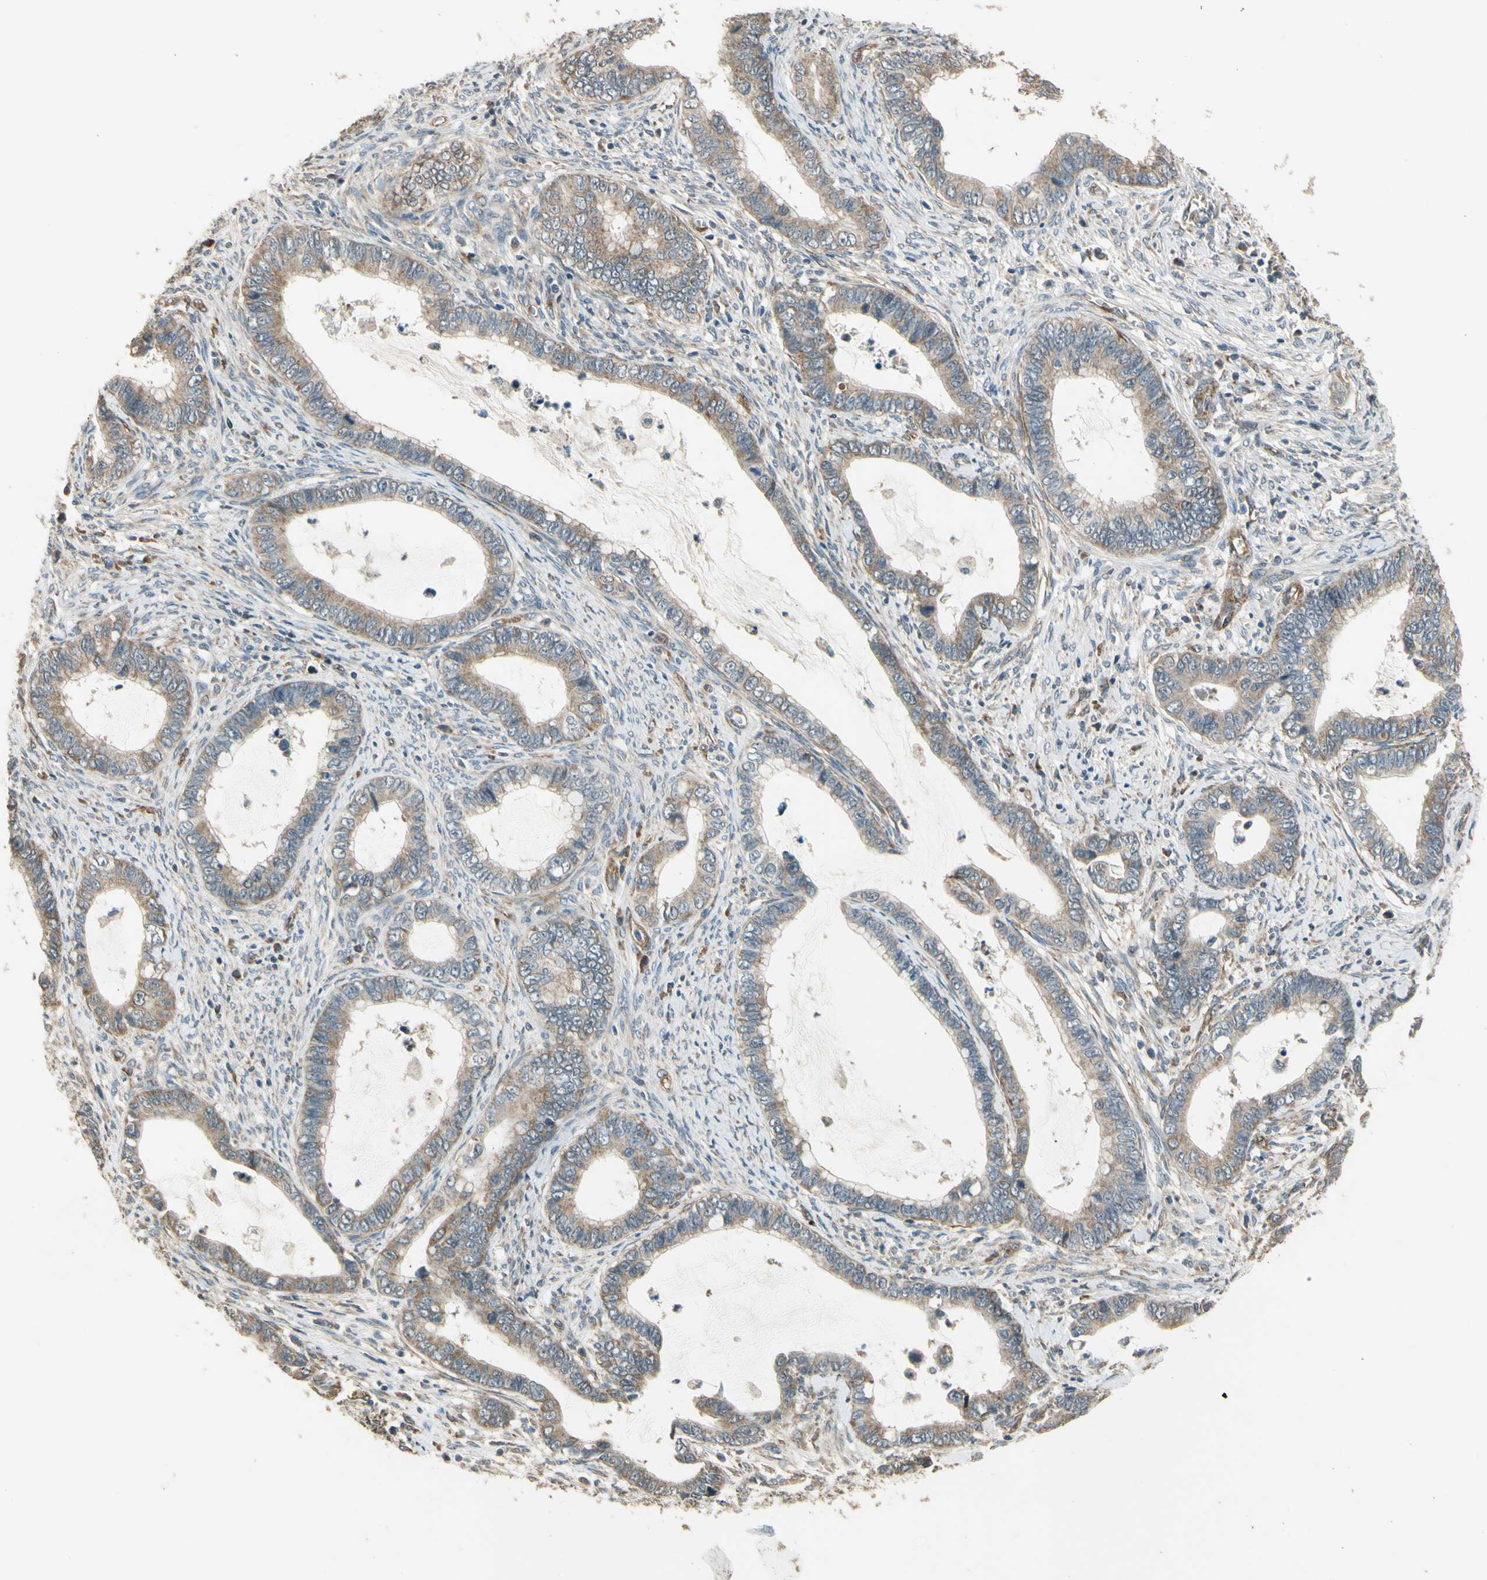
{"staining": {"intensity": "moderate", "quantity": ">75%", "location": "cytoplasmic/membranous"}, "tissue": "cervical cancer", "cell_type": "Tumor cells", "image_type": "cancer", "snomed": [{"axis": "morphology", "description": "Adenocarcinoma, NOS"}, {"axis": "topography", "description": "Cervix"}], "caption": "An immunohistochemistry photomicrograph of neoplastic tissue is shown. Protein staining in brown highlights moderate cytoplasmic/membranous positivity in cervical adenocarcinoma within tumor cells.", "gene": "EFNB2", "patient": {"sex": "female", "age": 44}}